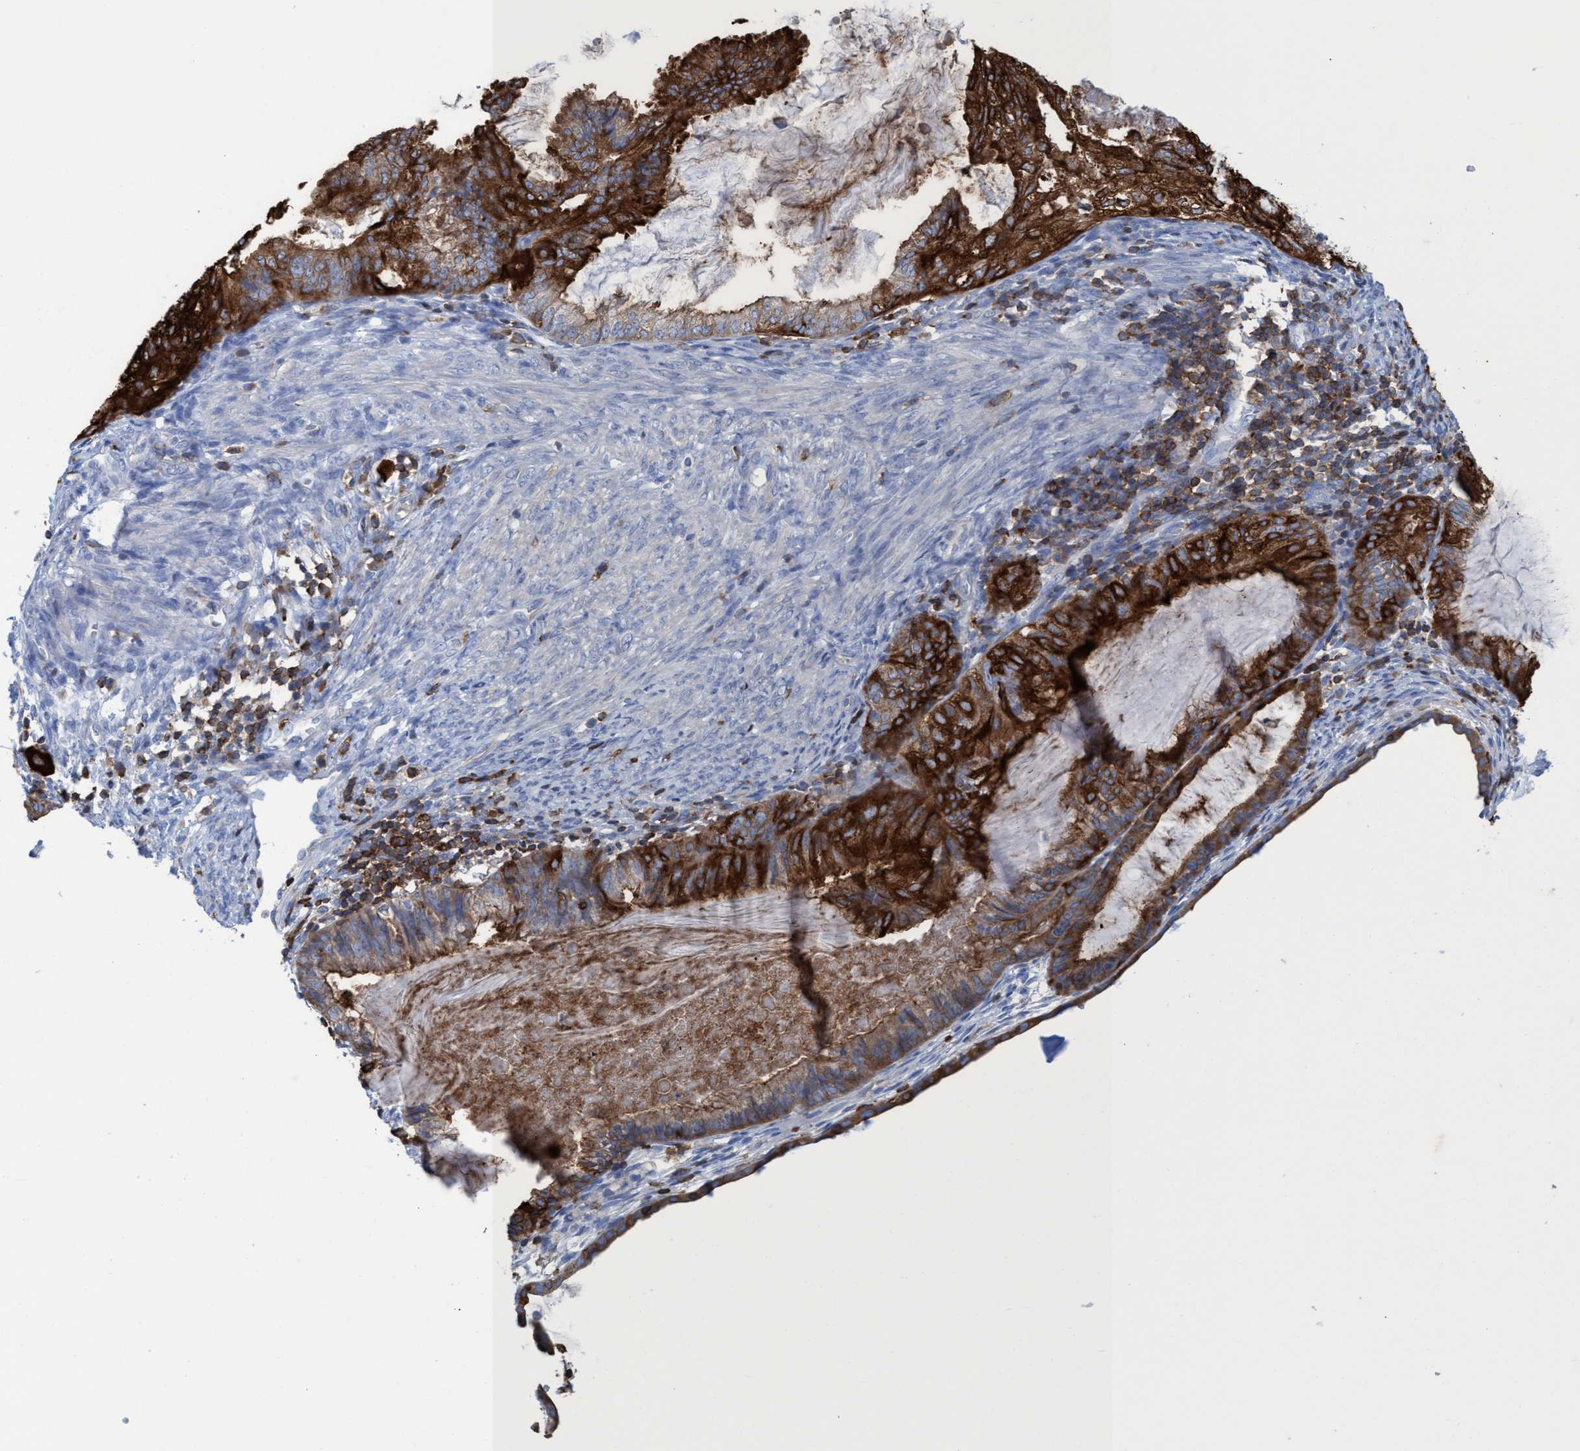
{"staining": {"intensity": "strong", "quantity": ">75%", "location": "cytoplasmic/membranous"}, "tissue": "cervical cancer", "cell_type": "Tumor cells", "image_type": "cancer", "snomed": [{"axis": "morphology", "description": "Normal tissue, NOS"}, {"axis": "morphology", "description": "Adenocarcinoma, NOS"}, {"axis": "topography", "description": "Cervix"}, {"axis": "topography", "description": "Endometrium"}], "caption": "Cervical adenocarcinoma stained with a protein marker exhibits strong staining in tumor cells.", "gene": "EZR", "patient": {"sex": "female", "age": 86}}